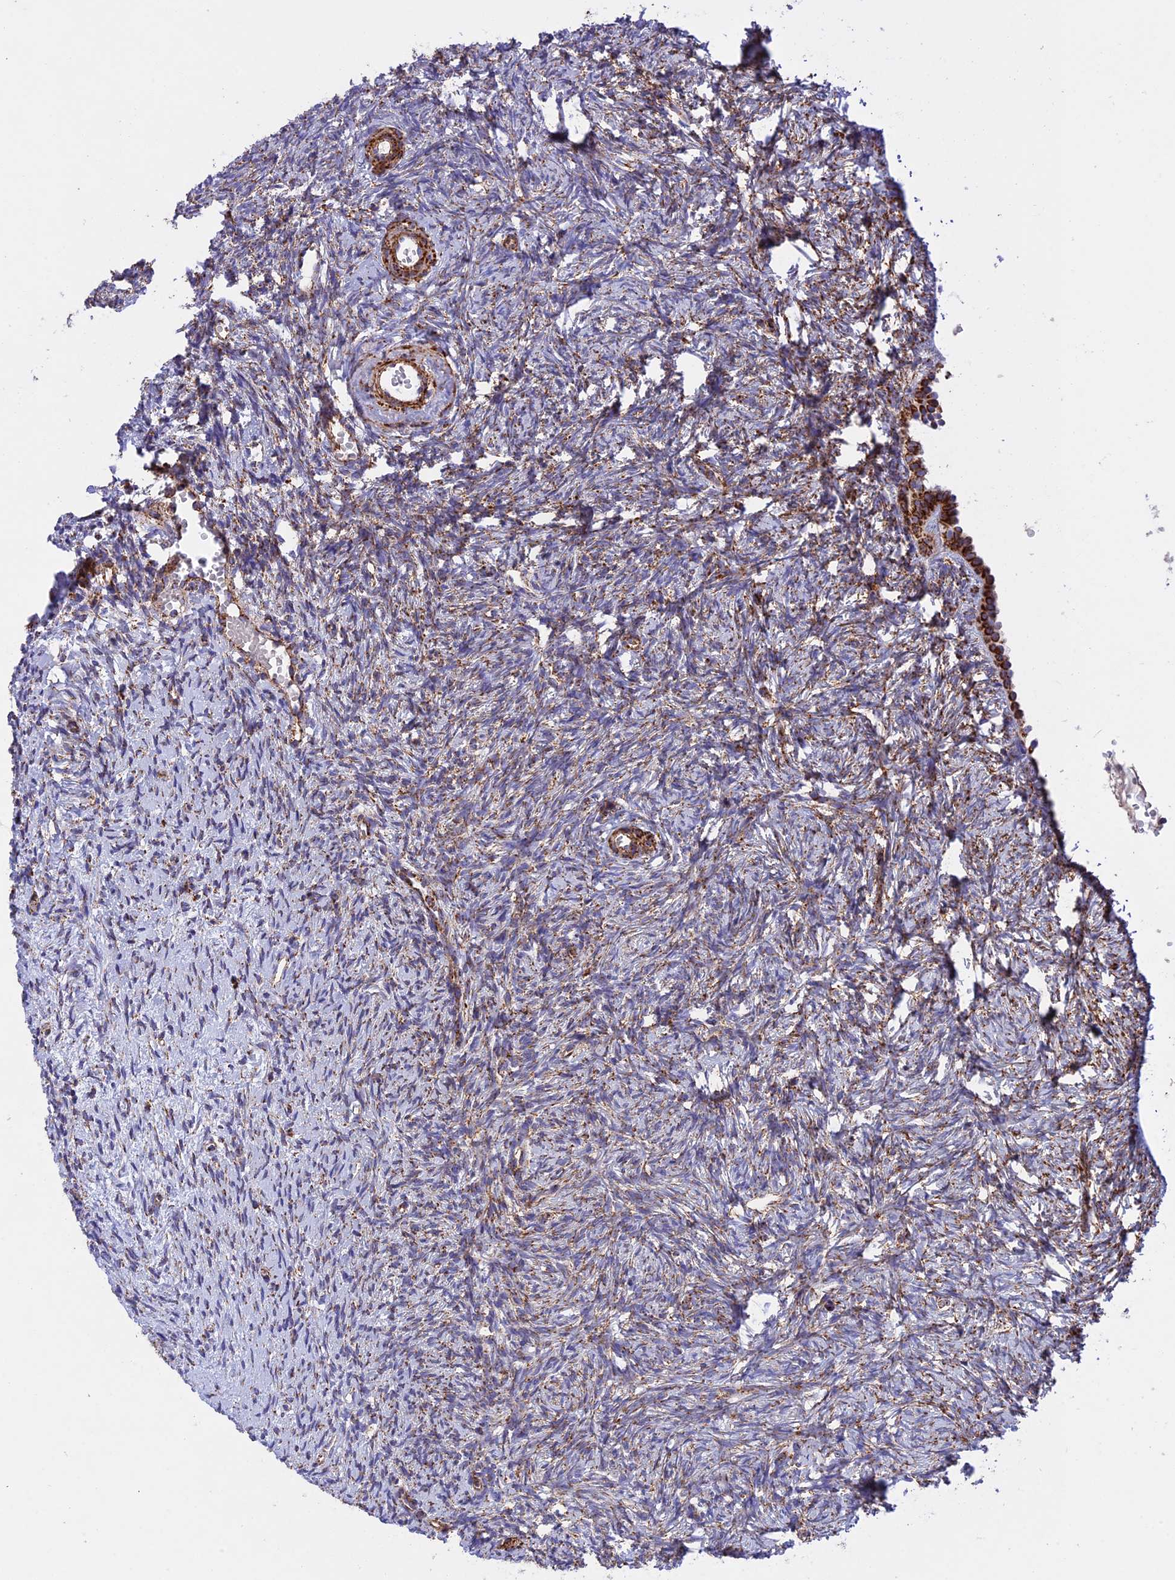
{"staining": {"intensity": "moderate", "quantity": "25%-75%", "location": "cytoplasmic/membranous"}, "tissue": "ovary", "cell_type": "Ovarian stroma cells", "image_type": "normal", "snomed": [{"axis": "morphology", "description": "Normal tissue, NOS"}, {"axis": "topography", "description": "Ovary"}], "caption": "Ovary stained with IHC displays moderate cytoplasmic/membranous staining in approximately 25%-75% of ovarian stroma cells.", "gene": "UQCRB", "patient": {"sex": "female", "age": 51}}